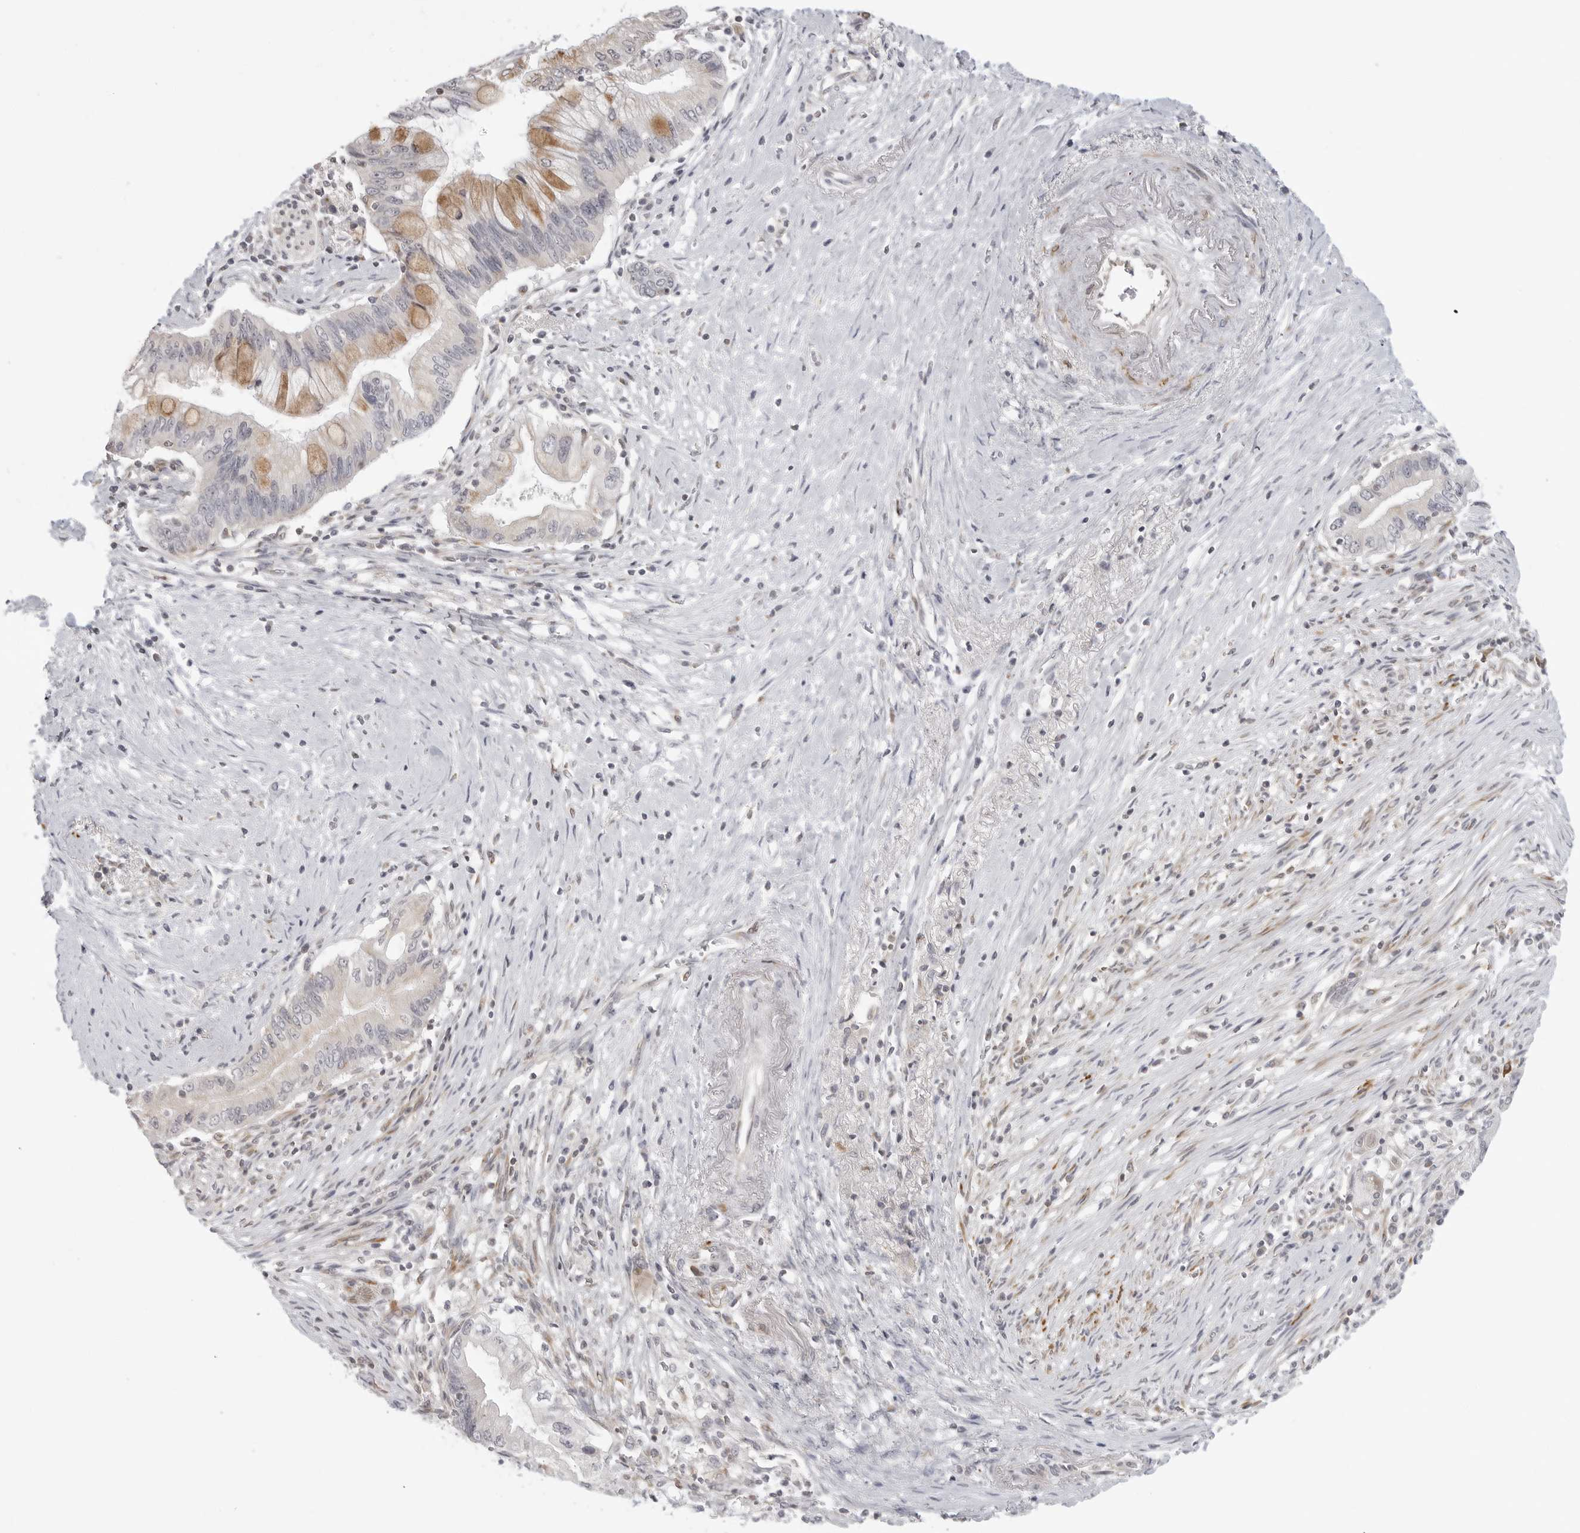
{"staining": {"intensity": "moderate", "quantity": "<25%", "location": "cytoplasmic/membranous"}, "tissue": "pancreatic cancer", "cell_type": "Tumor cells", "image_type": "cancer", "snomed": [{"axis": "morphology", "description": "Adenocarcinoma, NOS"}, {"axis": "topography", "description": "Pancreas"}], "caption": "This is an image of IHC staining of pancreatic adenocarcinoma, which shows moderate expression in the cytoplasmic/membranous of tumor cells.", "gene": "MAP7D1", "patient": {"sex": "male", "age": 78}}